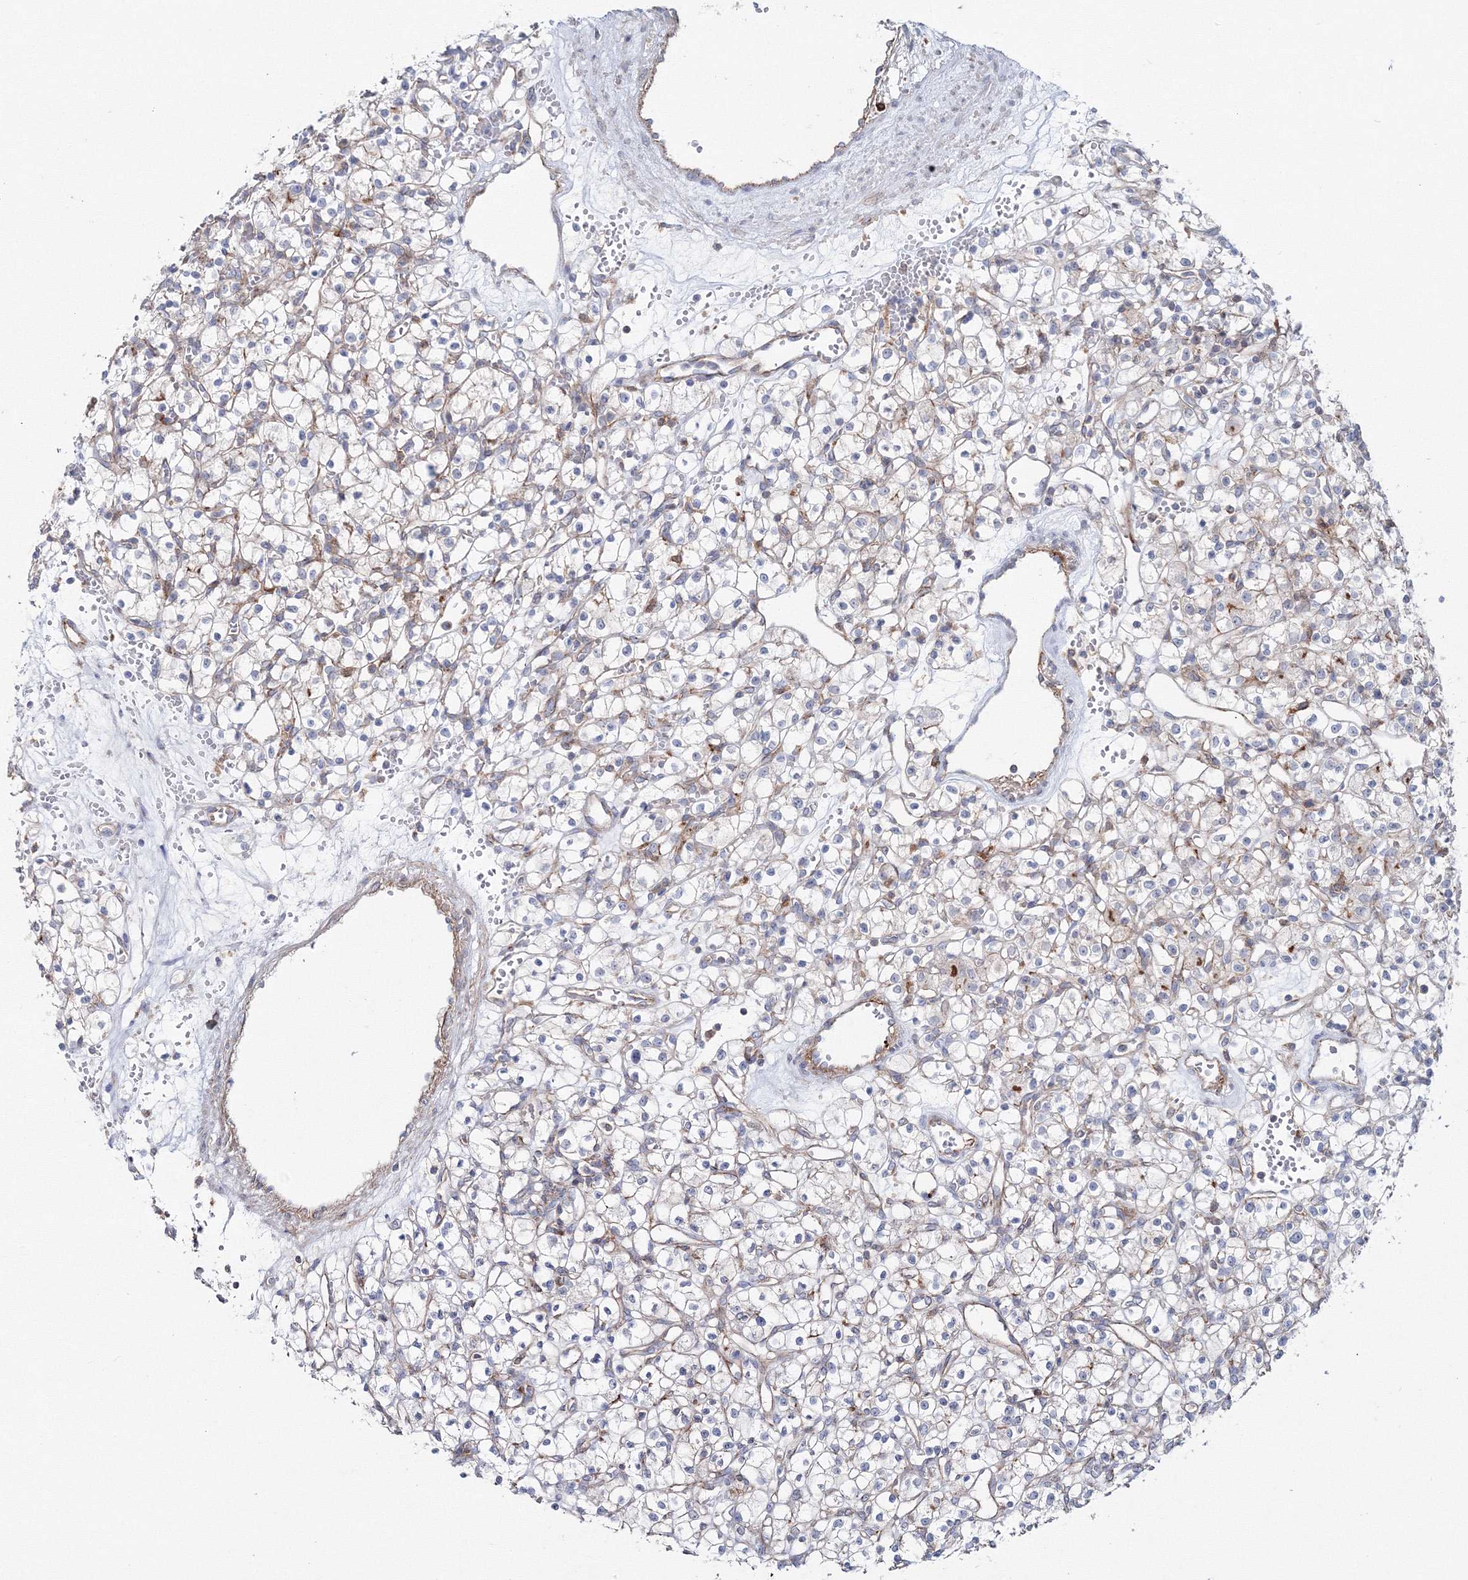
{"staining": {"intensity": "negative", "quantity": "none", "location": "none"}, "tissue": "renal cancer", "cell_type": "Tumor cells", "image_type": "cancer", "snomed": [{"axis": "morphology", "description": "Adenocarcinoma, NOS"}, {"axis": "topography", "description": "Kidney"}], "caption": "This is a photomicrograph of immunohistochemistry (IHC) staining of adenocarcinoma (renal), which shows no positivity in tumor cells. Nuclei are stained in blue.", "gene": "GGA2", "patient": {"sex": "female", "age": 59}}